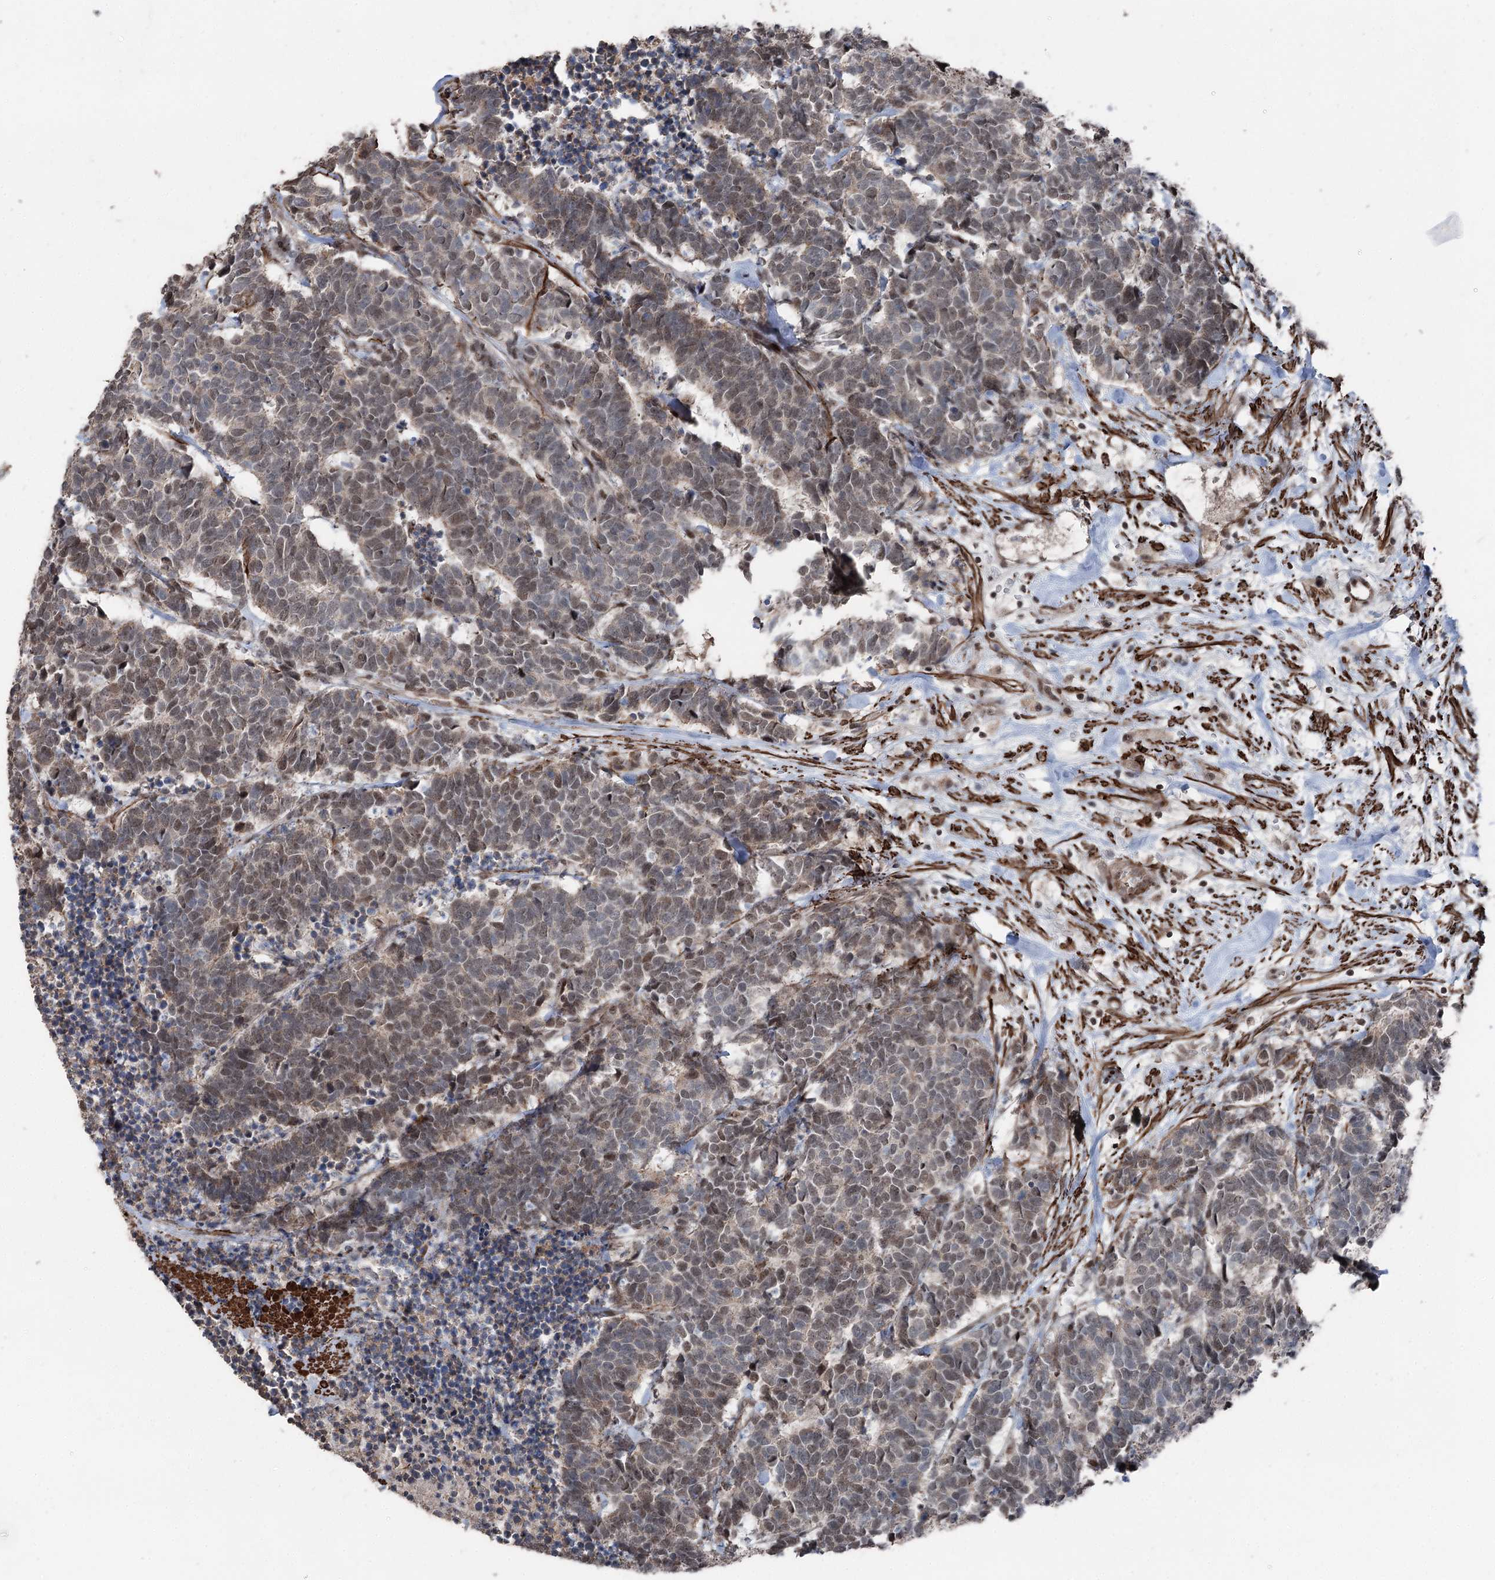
{"staining": {"intensity": "weak", "quantity": "25%-75%", "location": "nuclear"}, "tissue": "carcinoid", "cell_type": "Tumor cells", "image_type": "cancer", "snomed": [{"axis": "morphology", "description": "Carcinoma, NOS"}, {"axis": "morphology", "description": "Carcinoid, malignant, NOS"}, {"axis": "topography", "description": "Urinary bladder"}], "caption": "IHC of human carcinoma demonstrates low levels of weak nuclear expression in approximately 25%-75% of tumor cells. (IHC, brightfield microscopy, high magnification).", "gene": "CCDC82", "patient": {"sex": "male", "age": 57}}